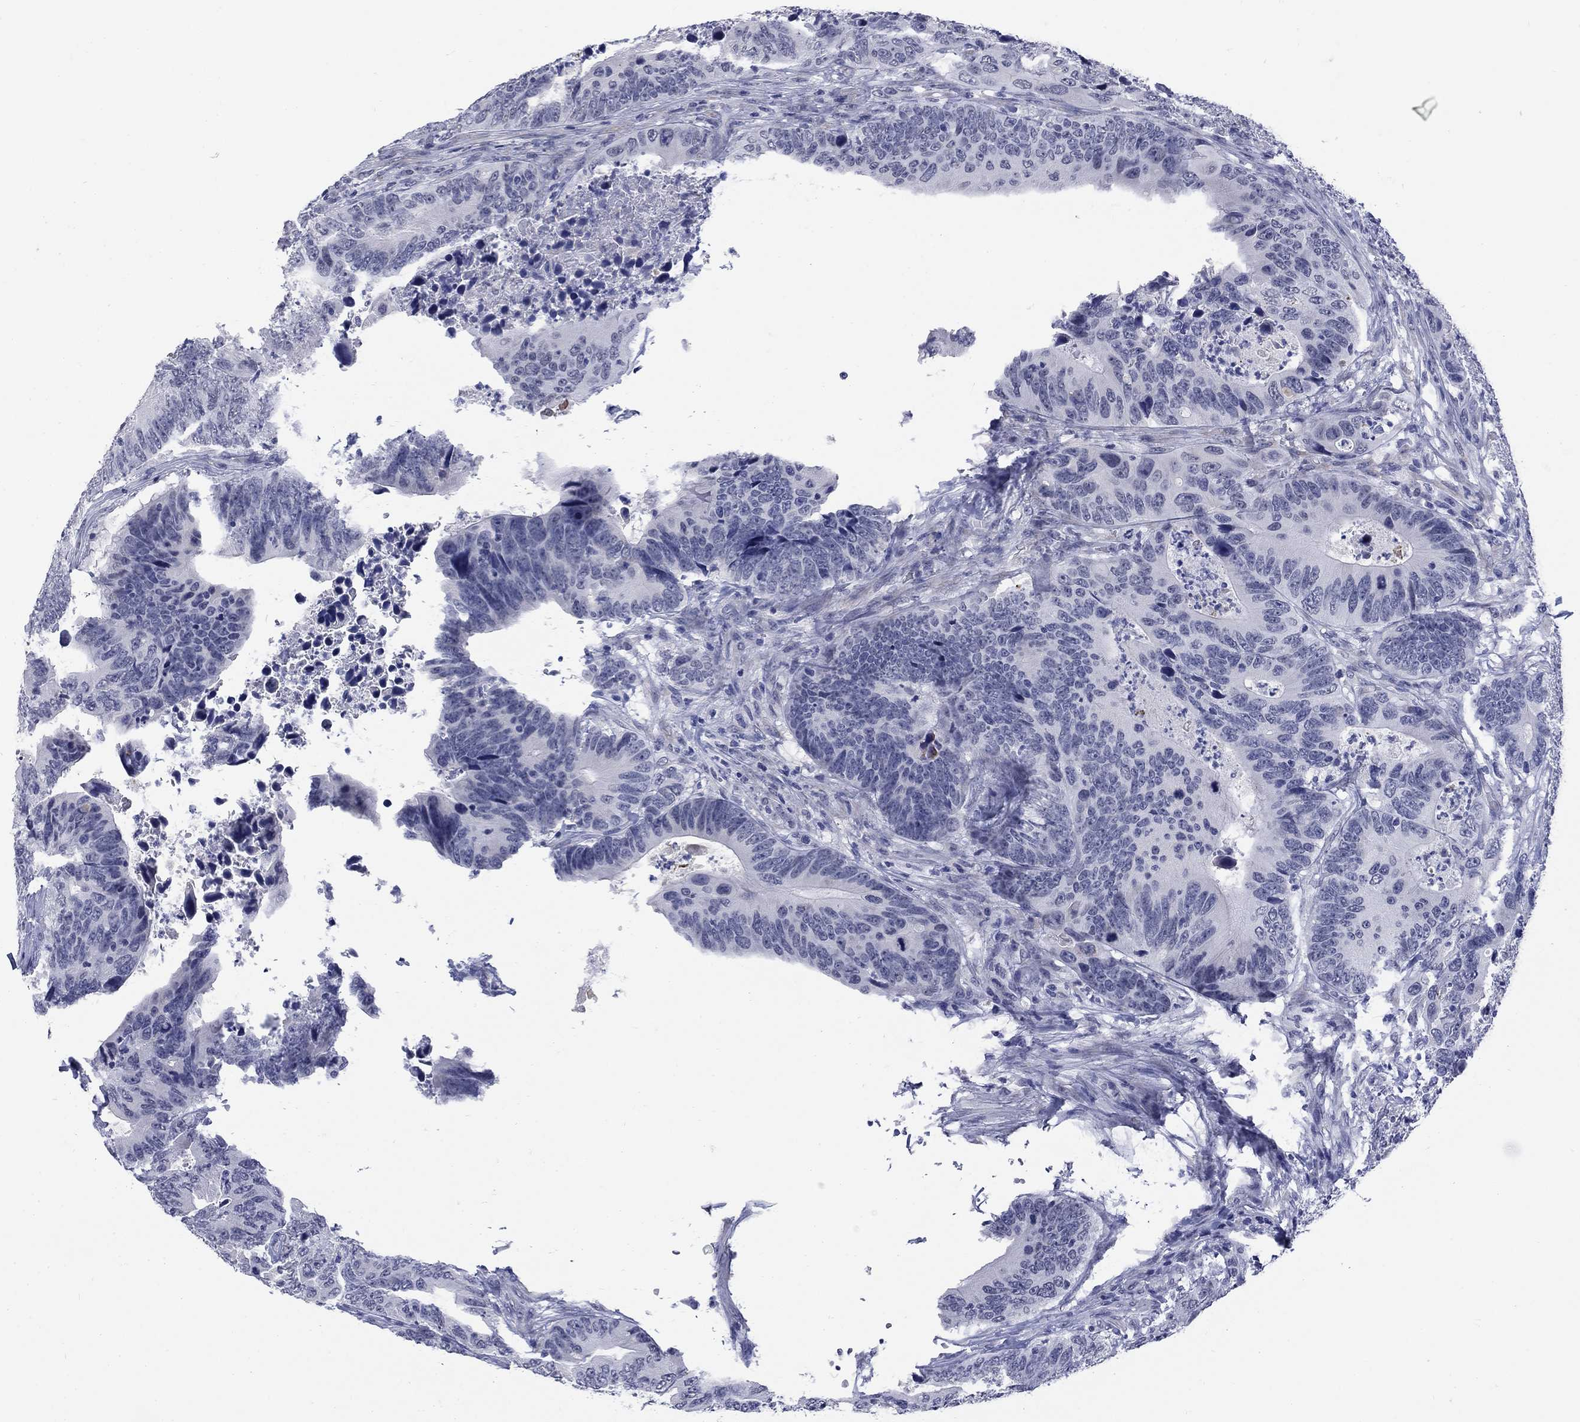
{"staining": {"intensity": "negative", "quantity": "none", "location": "none"}, "tissue": "colorectal cancer", "cell_type": "Tumor cells", "image_type": "cancer", "snomed": [{"axis": "morphology", "description": "Adenocarcinoma, NOS"}, {"axis": "topography", "description": "Colon"}], "caption": "Tumor cells show no significant positivity in colorectal cancer.", "gene": "ECEL1", "patient": {"sex": "female", "age": 90}}